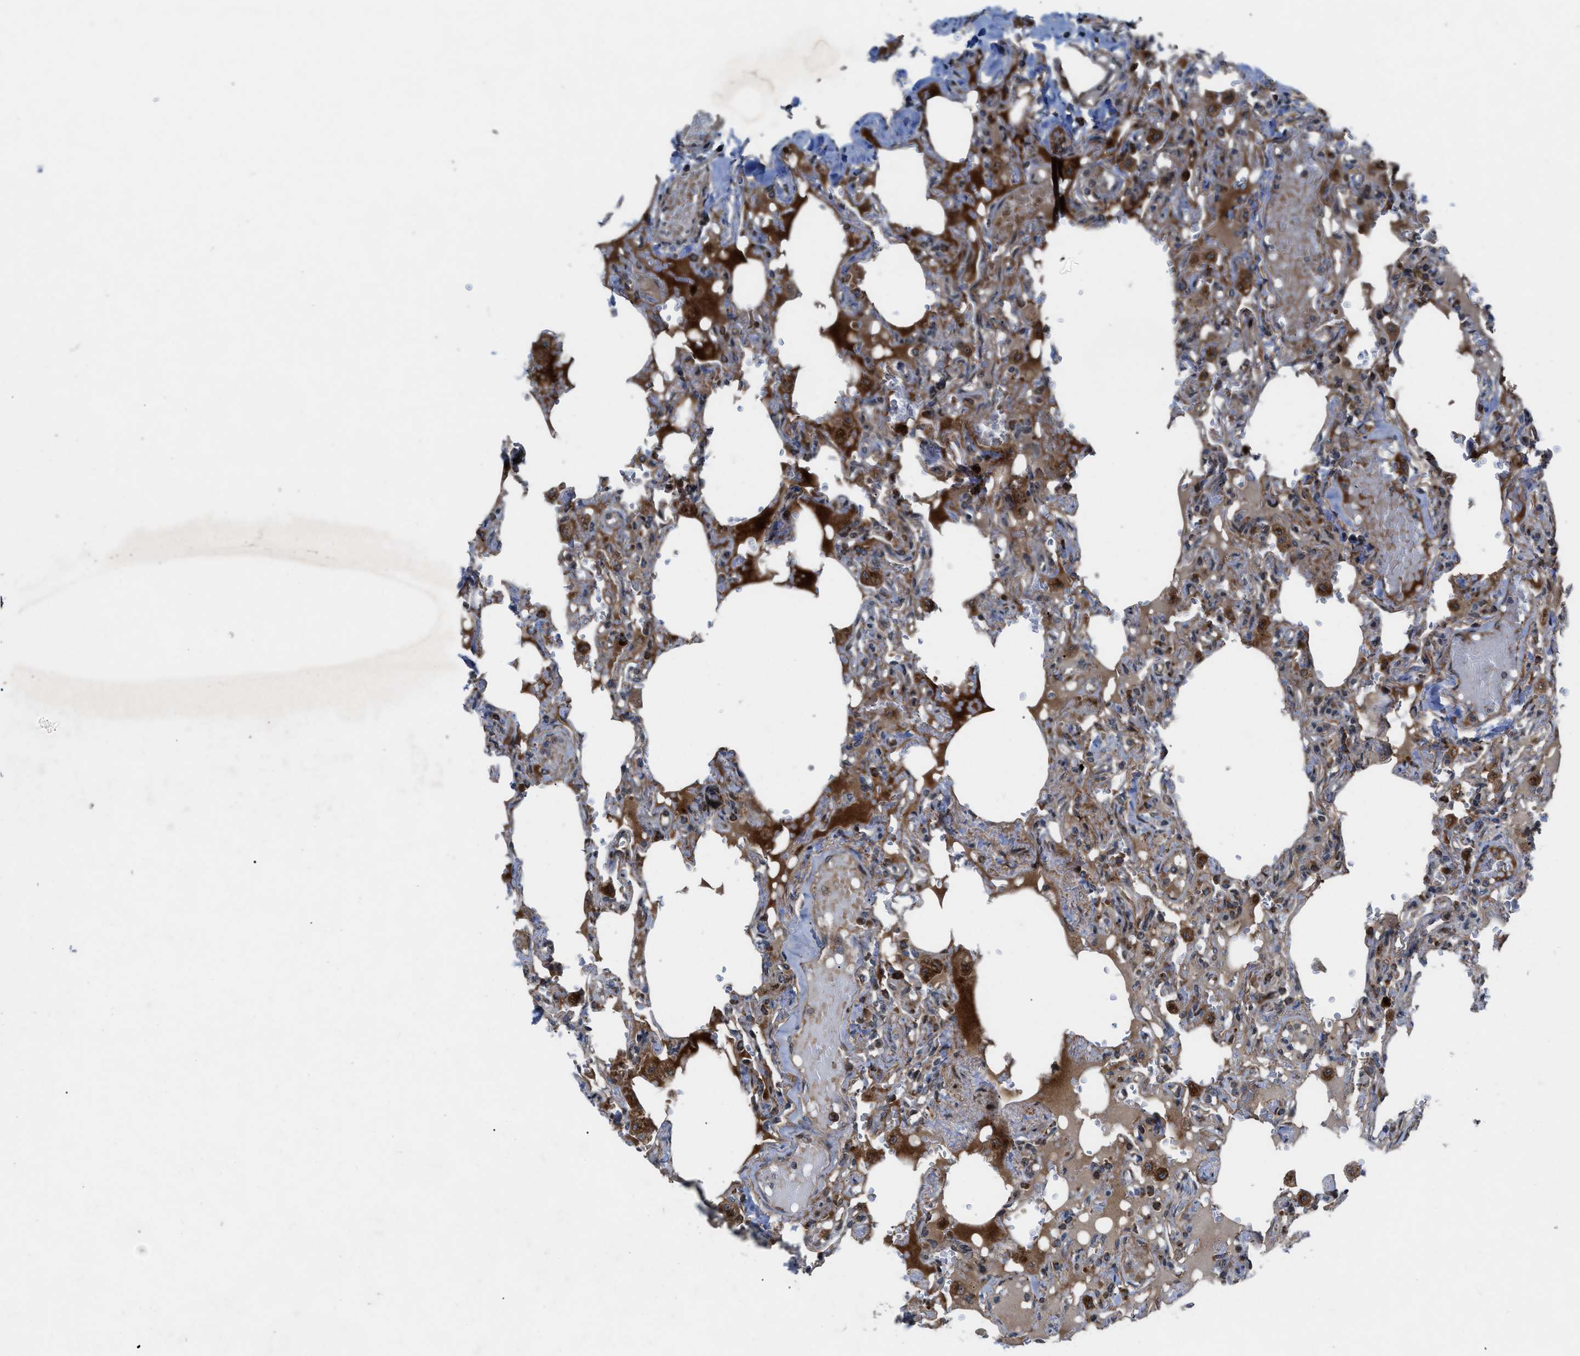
{"staining": {"intensity": "moderate", "quantity": ">75%", "location": "cytoplasmic/membranous"}, "tissue": "lung", "cell_type": "Alveolar cells", "image_type": "normal", "snomed": [{"axis": "morphology", "description": "Normal tissue, NOS"}, {"axis": "topography", "description": "Lung"}], "caption": "The immunohistochemical stain labels moderate cytoplasmic/membranous positivity in alveolar cells of unremarkable lung. (Stains: DAB (3,3'-diaminobenzidine) in brown, nuclei in blue, Microscopy: brightfield microscopy at high magnification).", "gene": "AP3M2", "patient": {"sex": "male", "age": 21}}